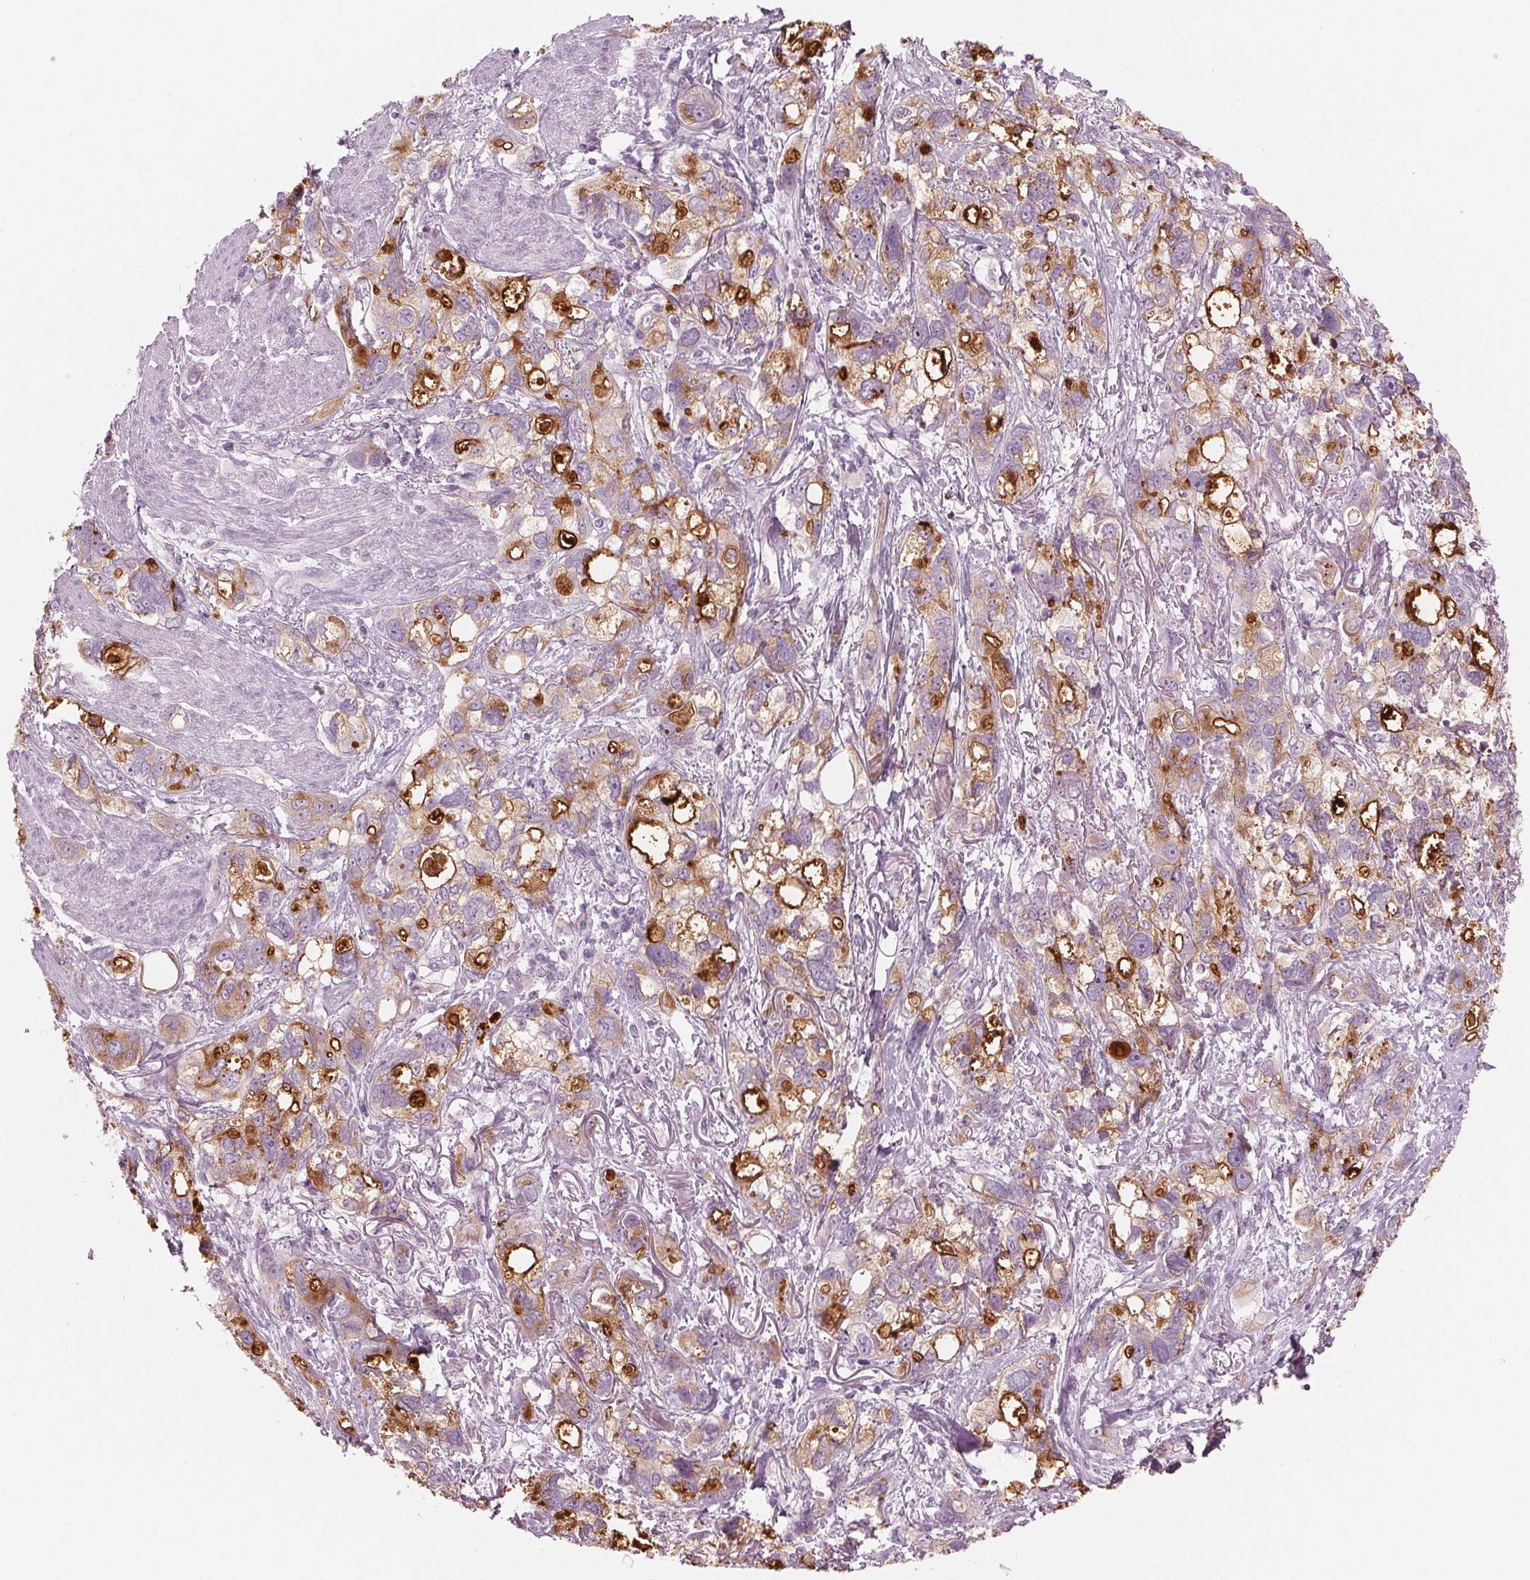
{"staining": {"intensity": "strong", "quantity": "<25%", "location": "cytoplasmic/membranous"}, "tissue": "stomach cancer", "cell_type": "Tumor cells", "image_type": "cancer", "snomed": [{"axis": "morphology", "description": "Adenocarcinoma, NOS"}, {"axis": "topography", "description": "Stomach, upper"}], "caption": "Stomach adenocarcinoma stained with a protein marker demonstrates strong staining in tumor cells.", "gene": "PRAP1", "patient": {"sex": "female", "age": 81}}